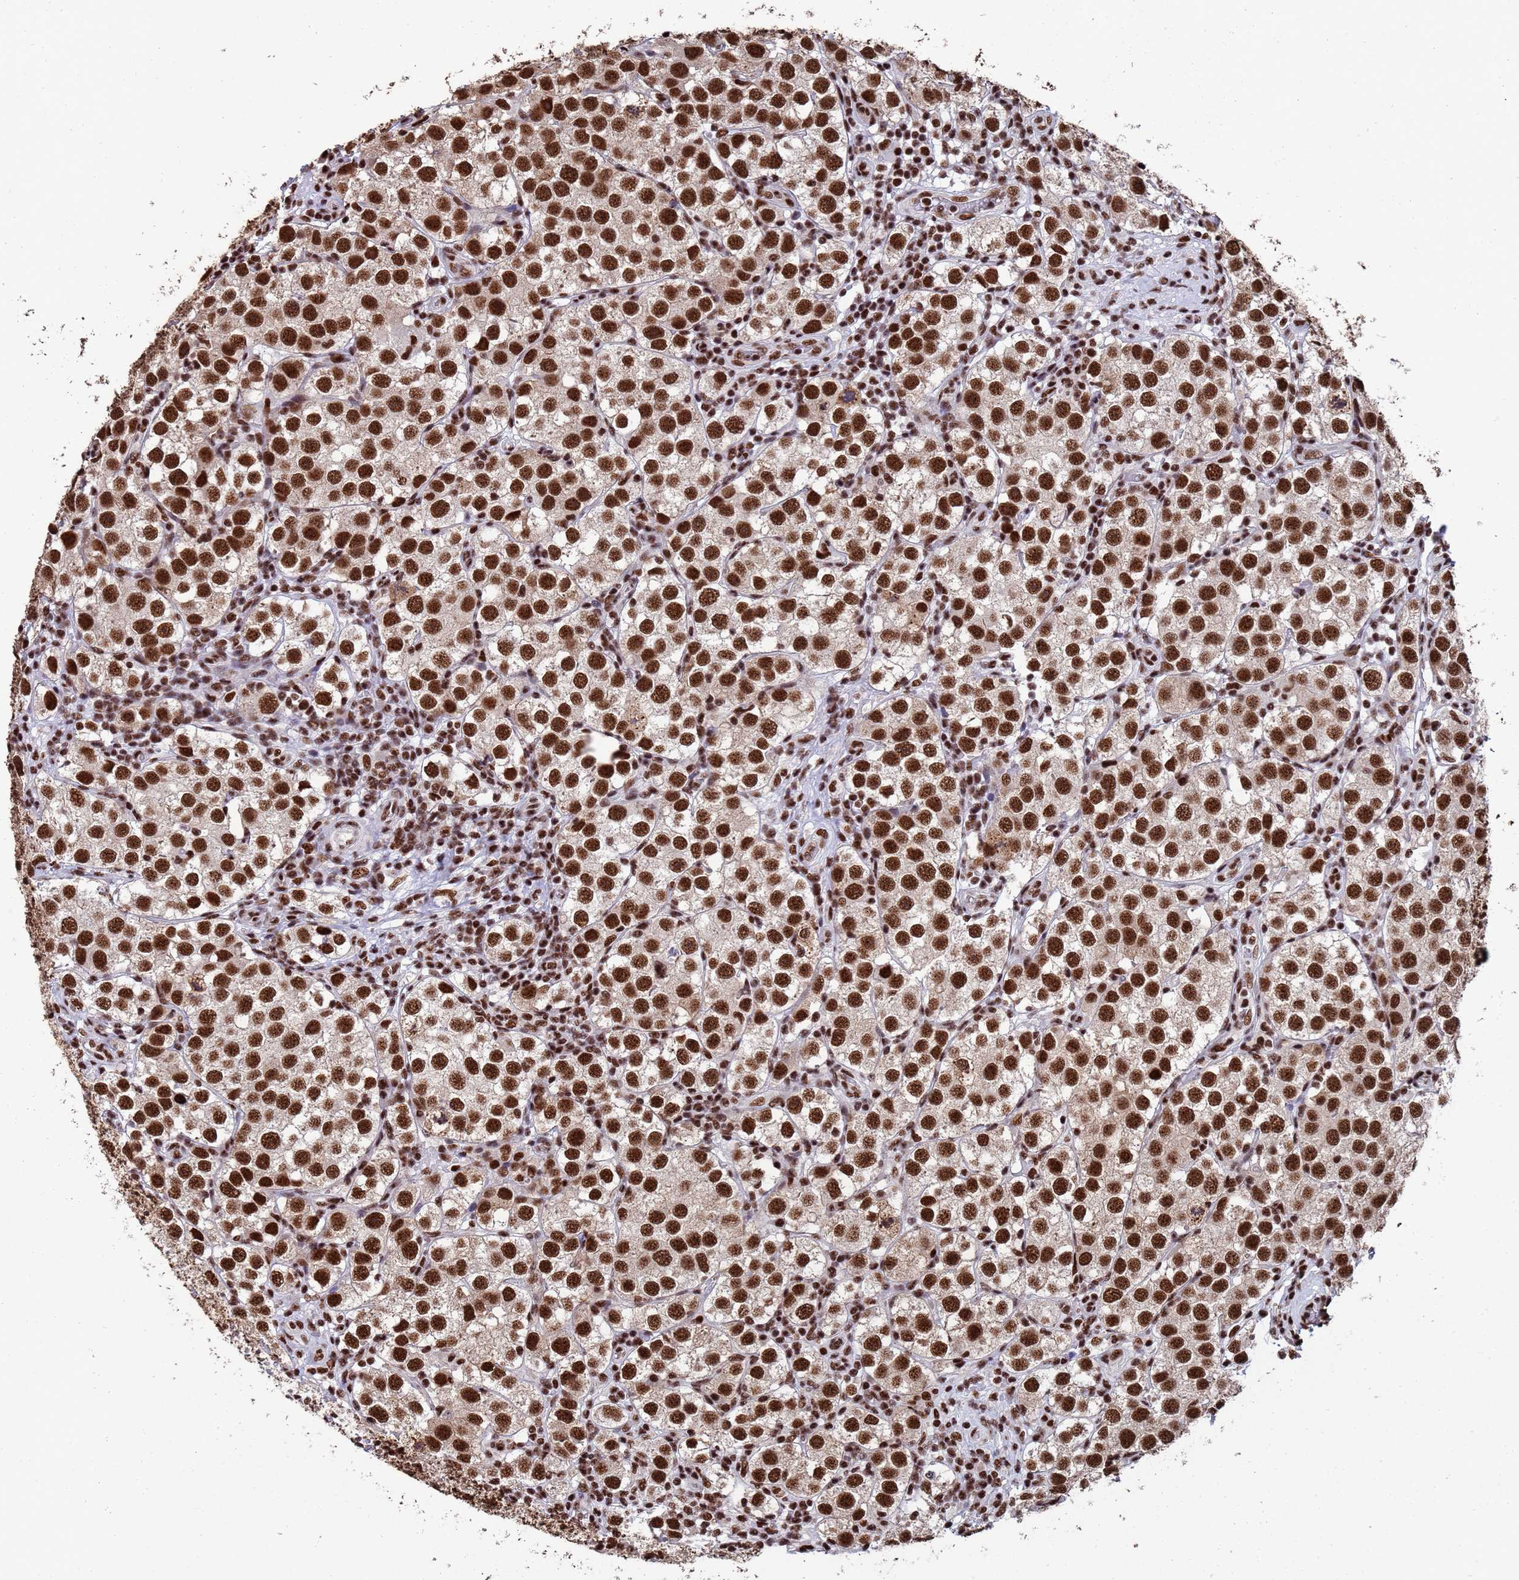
{"staining": {"intensity": "strong", "quantity": ">75%", "location": "nuclear"}, "tissue": "testis cancer", "cell_type": "Tumor cells", "image_type": "cancer", "snomed": [{"axis": "morphology", "description": "Seminoma, NOS"}, {"axis": "topography", "description": "Testis"}], "caption": "Immunohistochemical staining of testis seminoma exhibits high levels of strong nuclear protein staining in about >75% of tumor cells.", "gene": "SF3B2", "patient": {"sex": "male", "age": 37}}